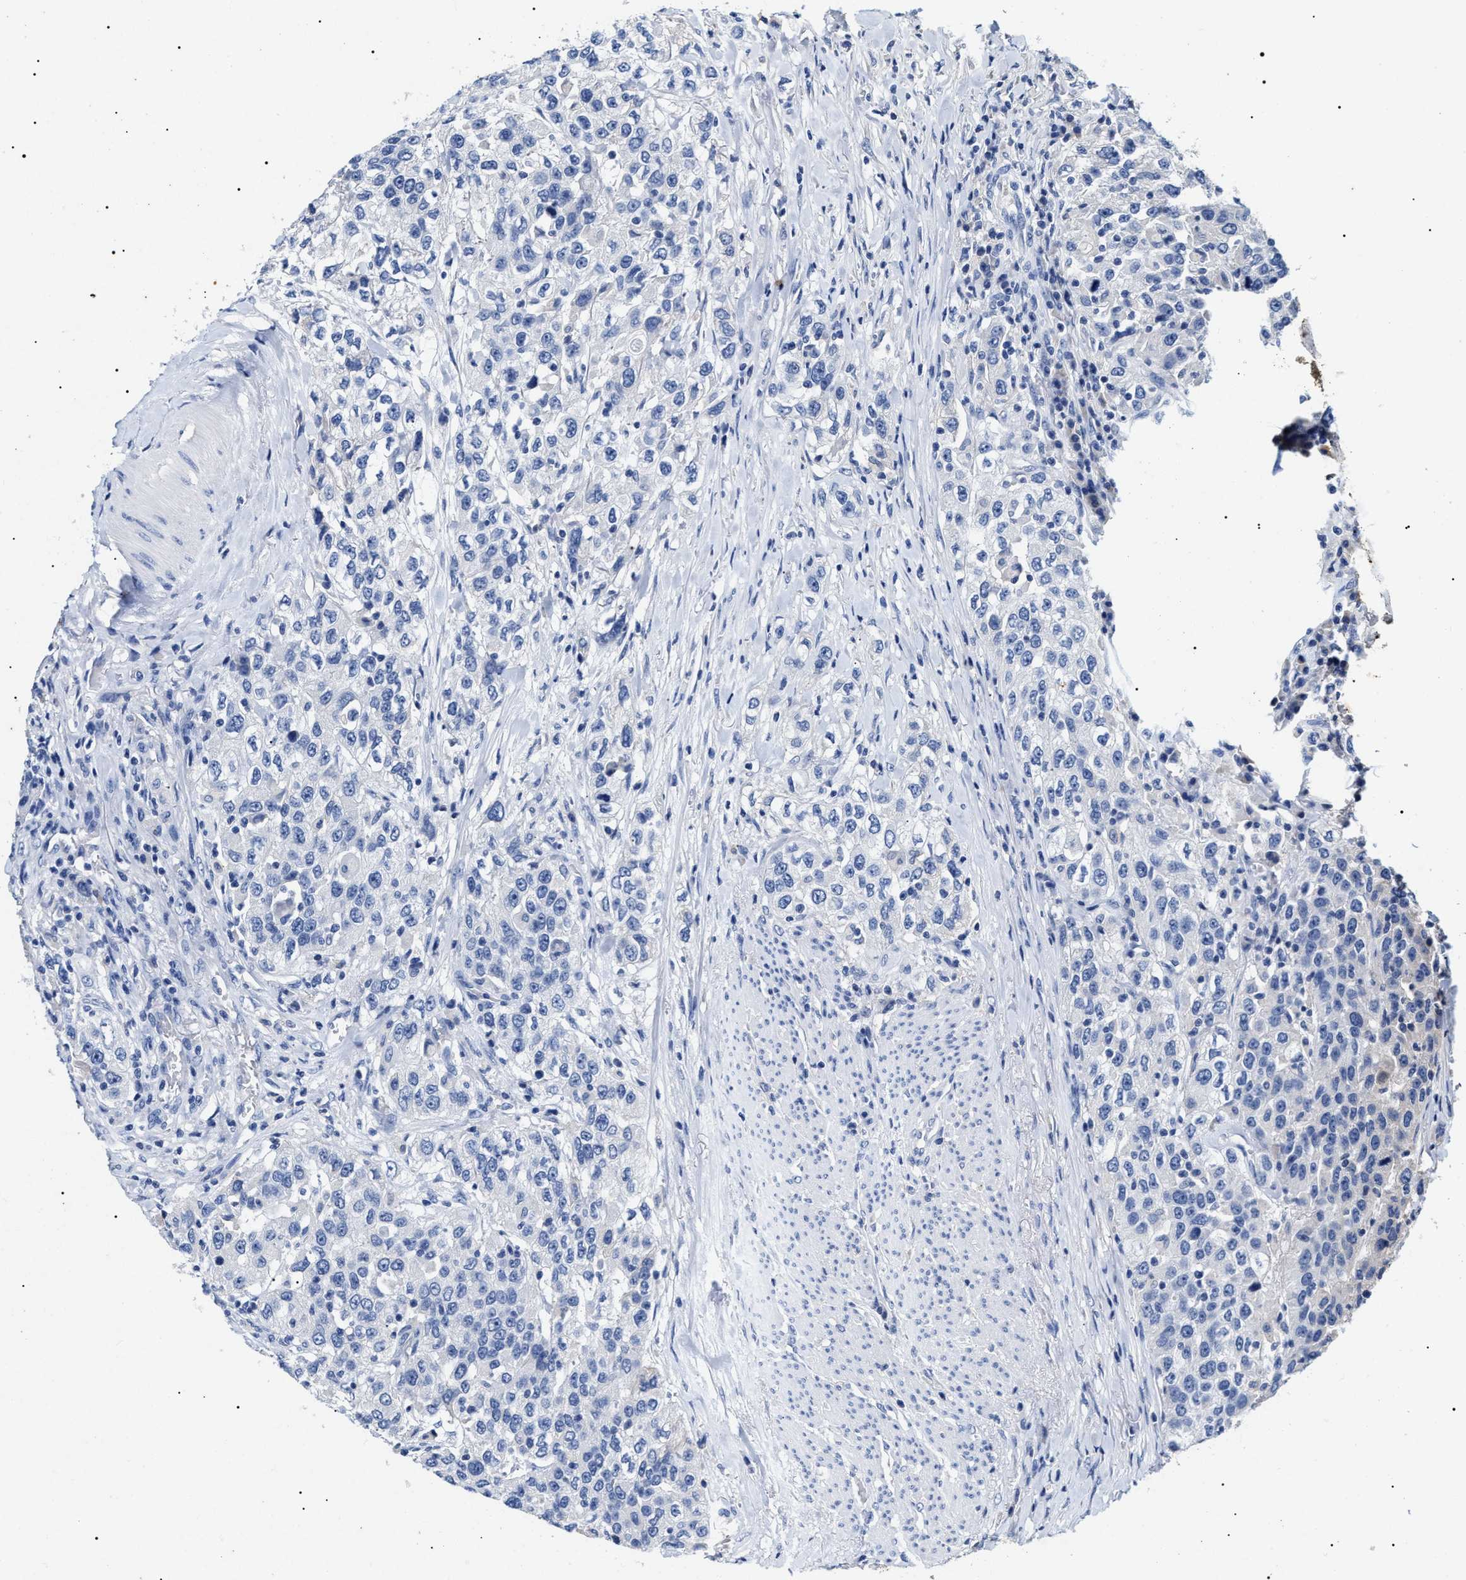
{"staining": {"intensity": "negative", "quantity": "none", "location": "none"}, "tissue": "urothelial cancer", "cell_type": "Tumor cells", "image_type": "cancer", "snomed": [{"axis": "morphology", "description": "Urothelial carcinoma, High grade"}, {"axis": "topography", "description": "Urinary bladder"}], "caption": "This is an immunohistochemistry micrograph of urothelial cancer. There is no staining in tumor cells.", "gene": "LRRC8E", "patient": {"sex": "female", "age": 80}}